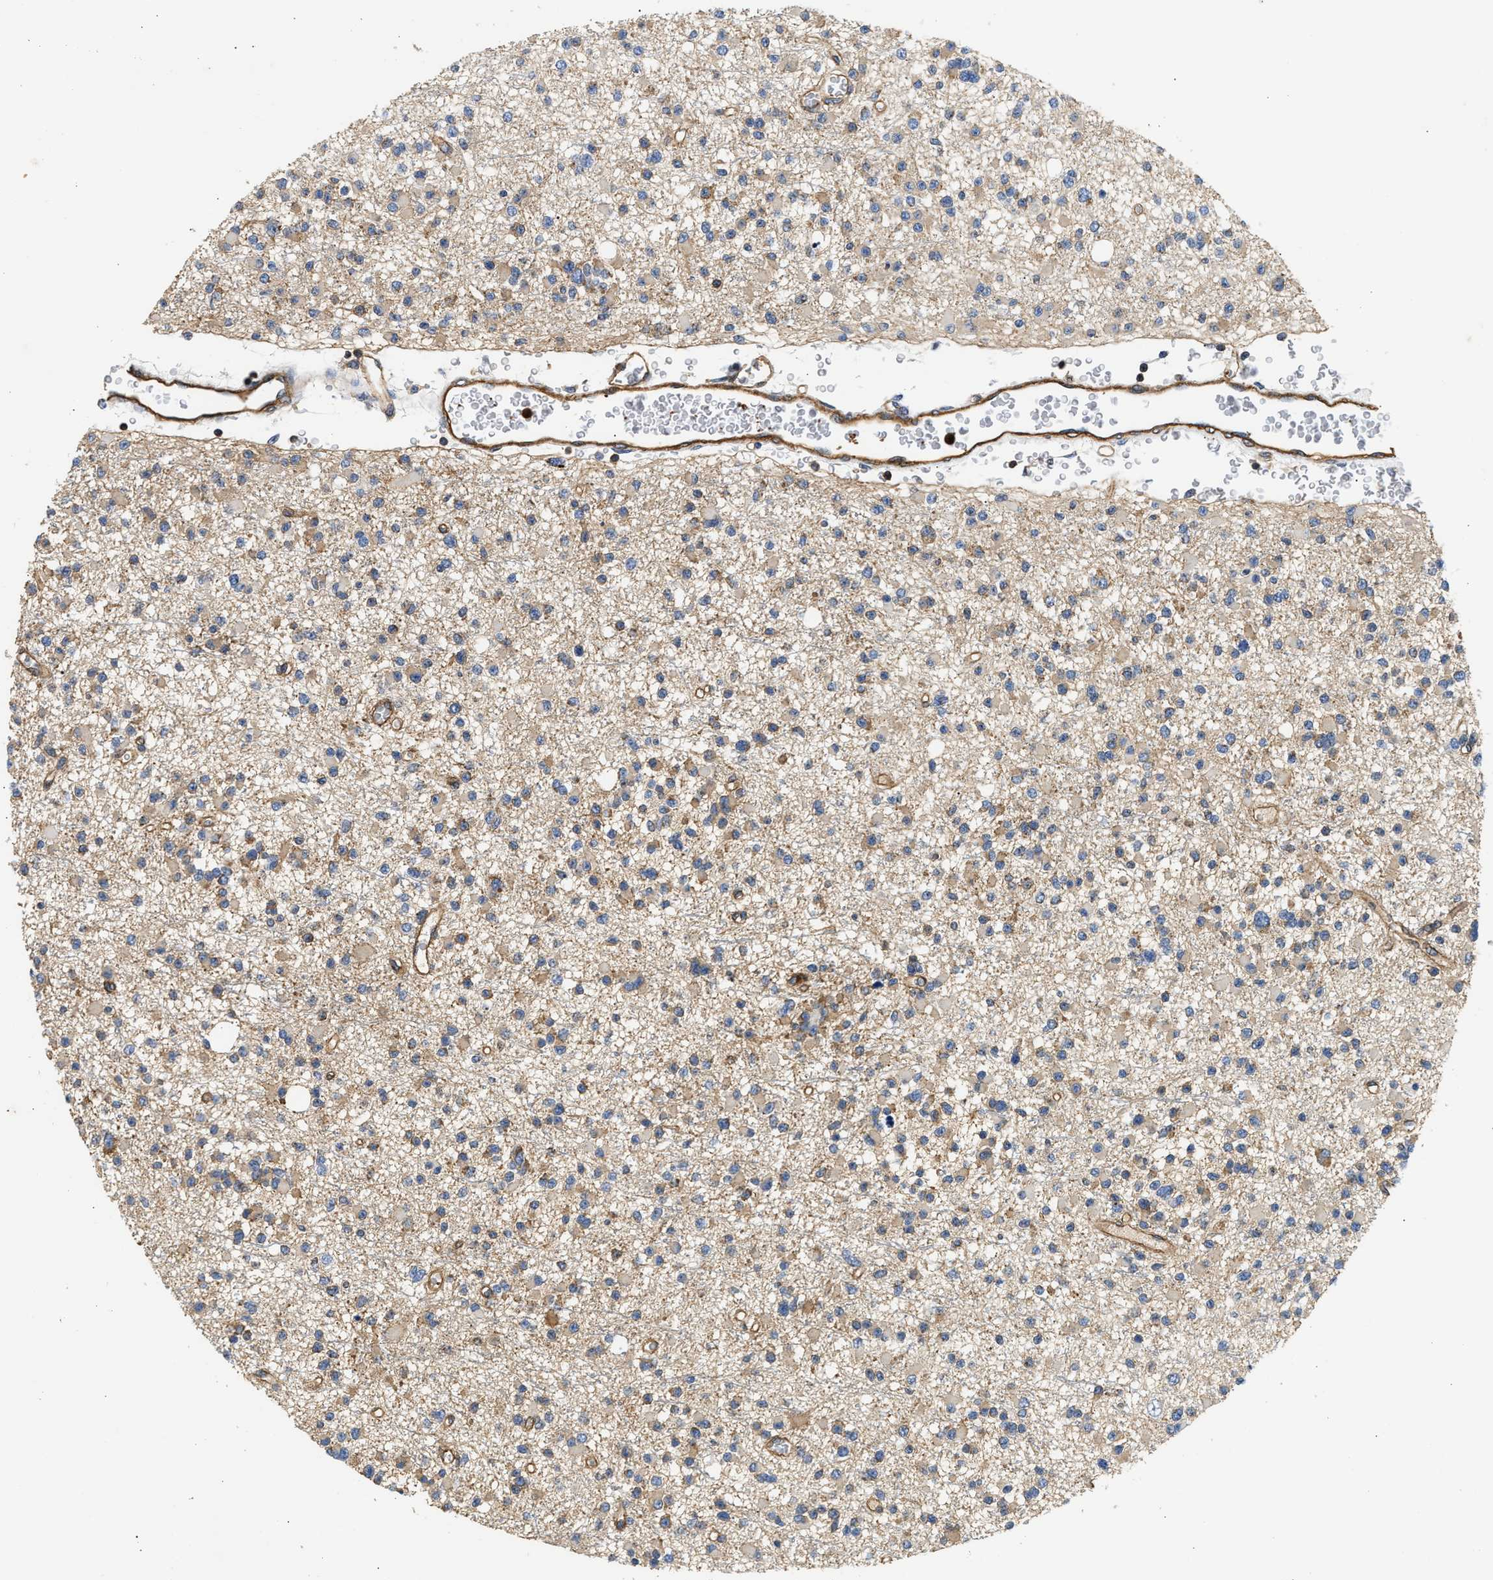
{"staining": {"intensity": "weak", "quantity": ">75%", "location": "cytoplasmic/membranous"}, "tissue": "glioma", "cell_type": "Tumor cells", "image_type": "cancer", "snomed": [{"axis": "morphology", "description": "Glioma, malignant, Low grade"}, {"axis": "topography", "description": "Brain"}], "caption": "Human glioma stained with a protein marker displays weak staining in tumor cells.", "gene": "SAMD9L", "patient": {"sex": "female", "age": 22}}